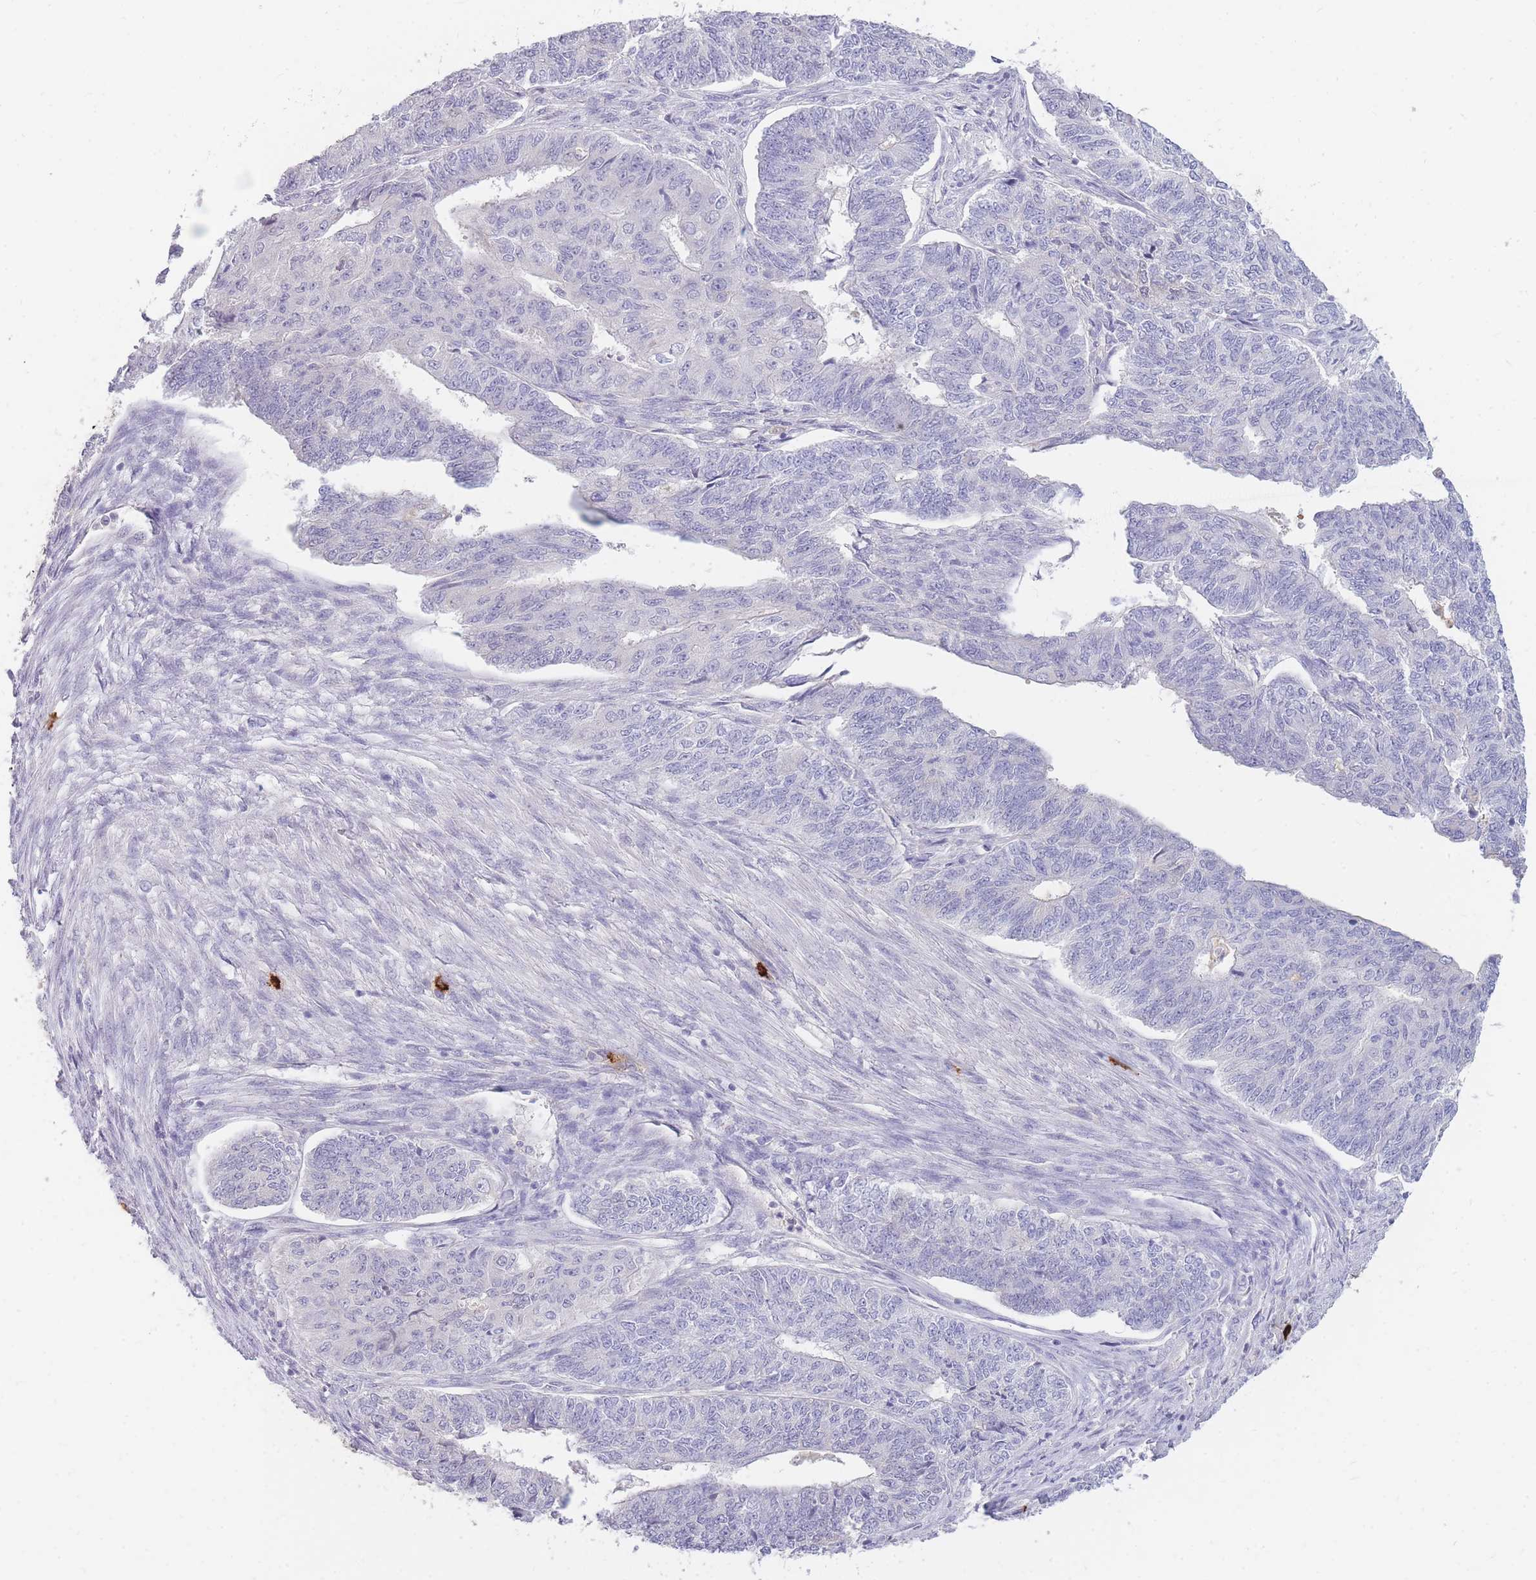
{"staining": {"intensity": "negative", "quantity": "none", "location": "none"}, "tissue": "endometrial cancer", "cell_type": "Tumor cells", "image_type": "cancer", "snomed": [{"axis": "morphology", "description": "Adenocarcinoma, NOS"}, {"axis": "topography", "description": "Endometrium"}], "caption": "An immunohistochemistry (IHC) image of endometrial cancer (adenocarcinoma) is shown. There is no staining in tumor cells of endometrial cancer (adenocarcinoma). (DAB immunohistochemistry (IHC) with hematoxylin counter stain).", "gene": "TPSD1", "patient": {"sex": "female", "age": 32}}